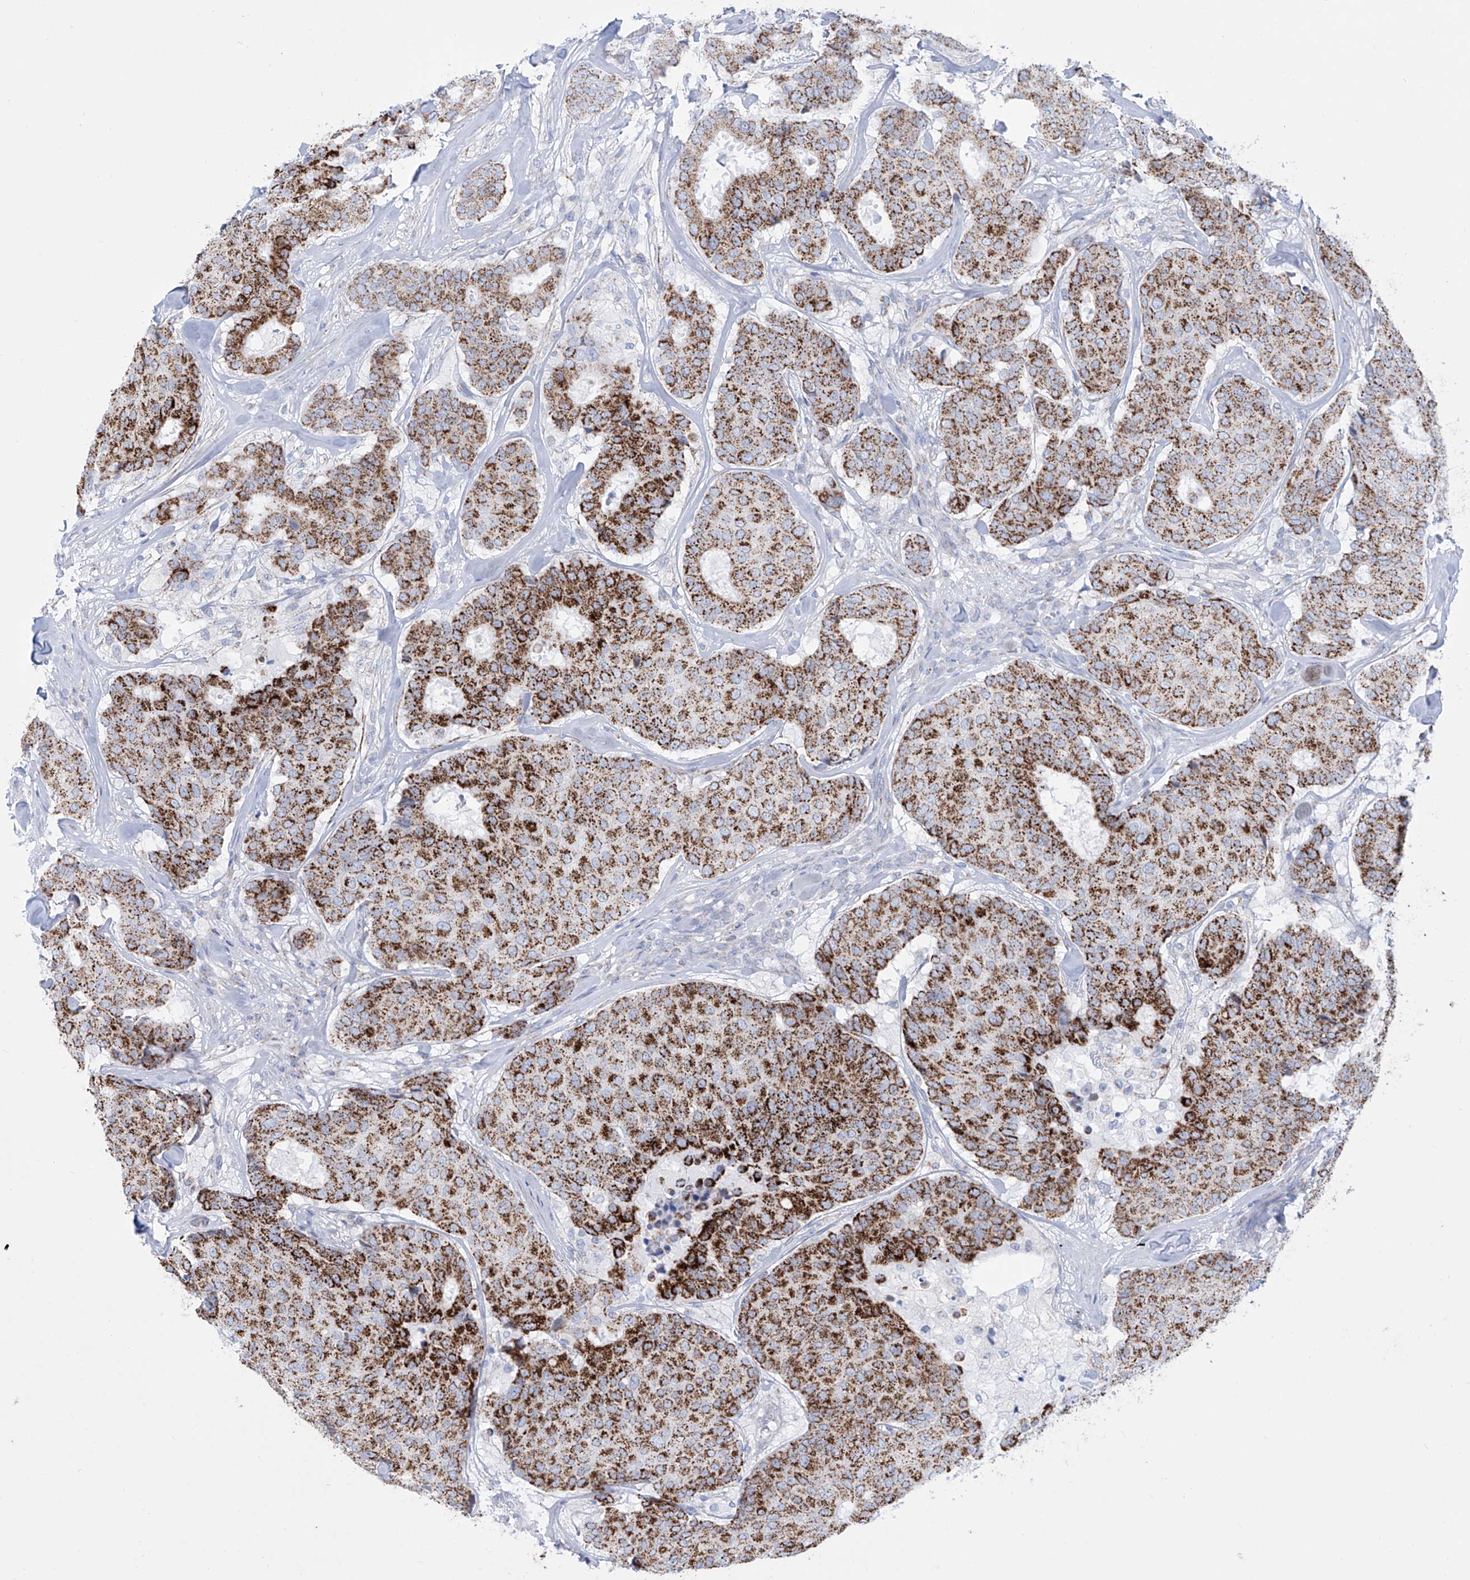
{"staining": {"intensity": "strong", "quantity": ">75%", "location": "cytoplasmic/membranous"}, "tissue": "breast cancer", "cell_type": "Tumor cells", "image_type": "cancer", "snomed": [{"axis": "morphology", "description": "Duct carcinoma"}, {"axis": "topography", "description": "Breast"}], "caption": "Strong cytoplasmic/membranous protein expression is present in approximately >75% of tumor cells in intraductal carcinoma (breast).", "gene": "ALDH6A1", "patient": {"sex": "female", "age": 75}}